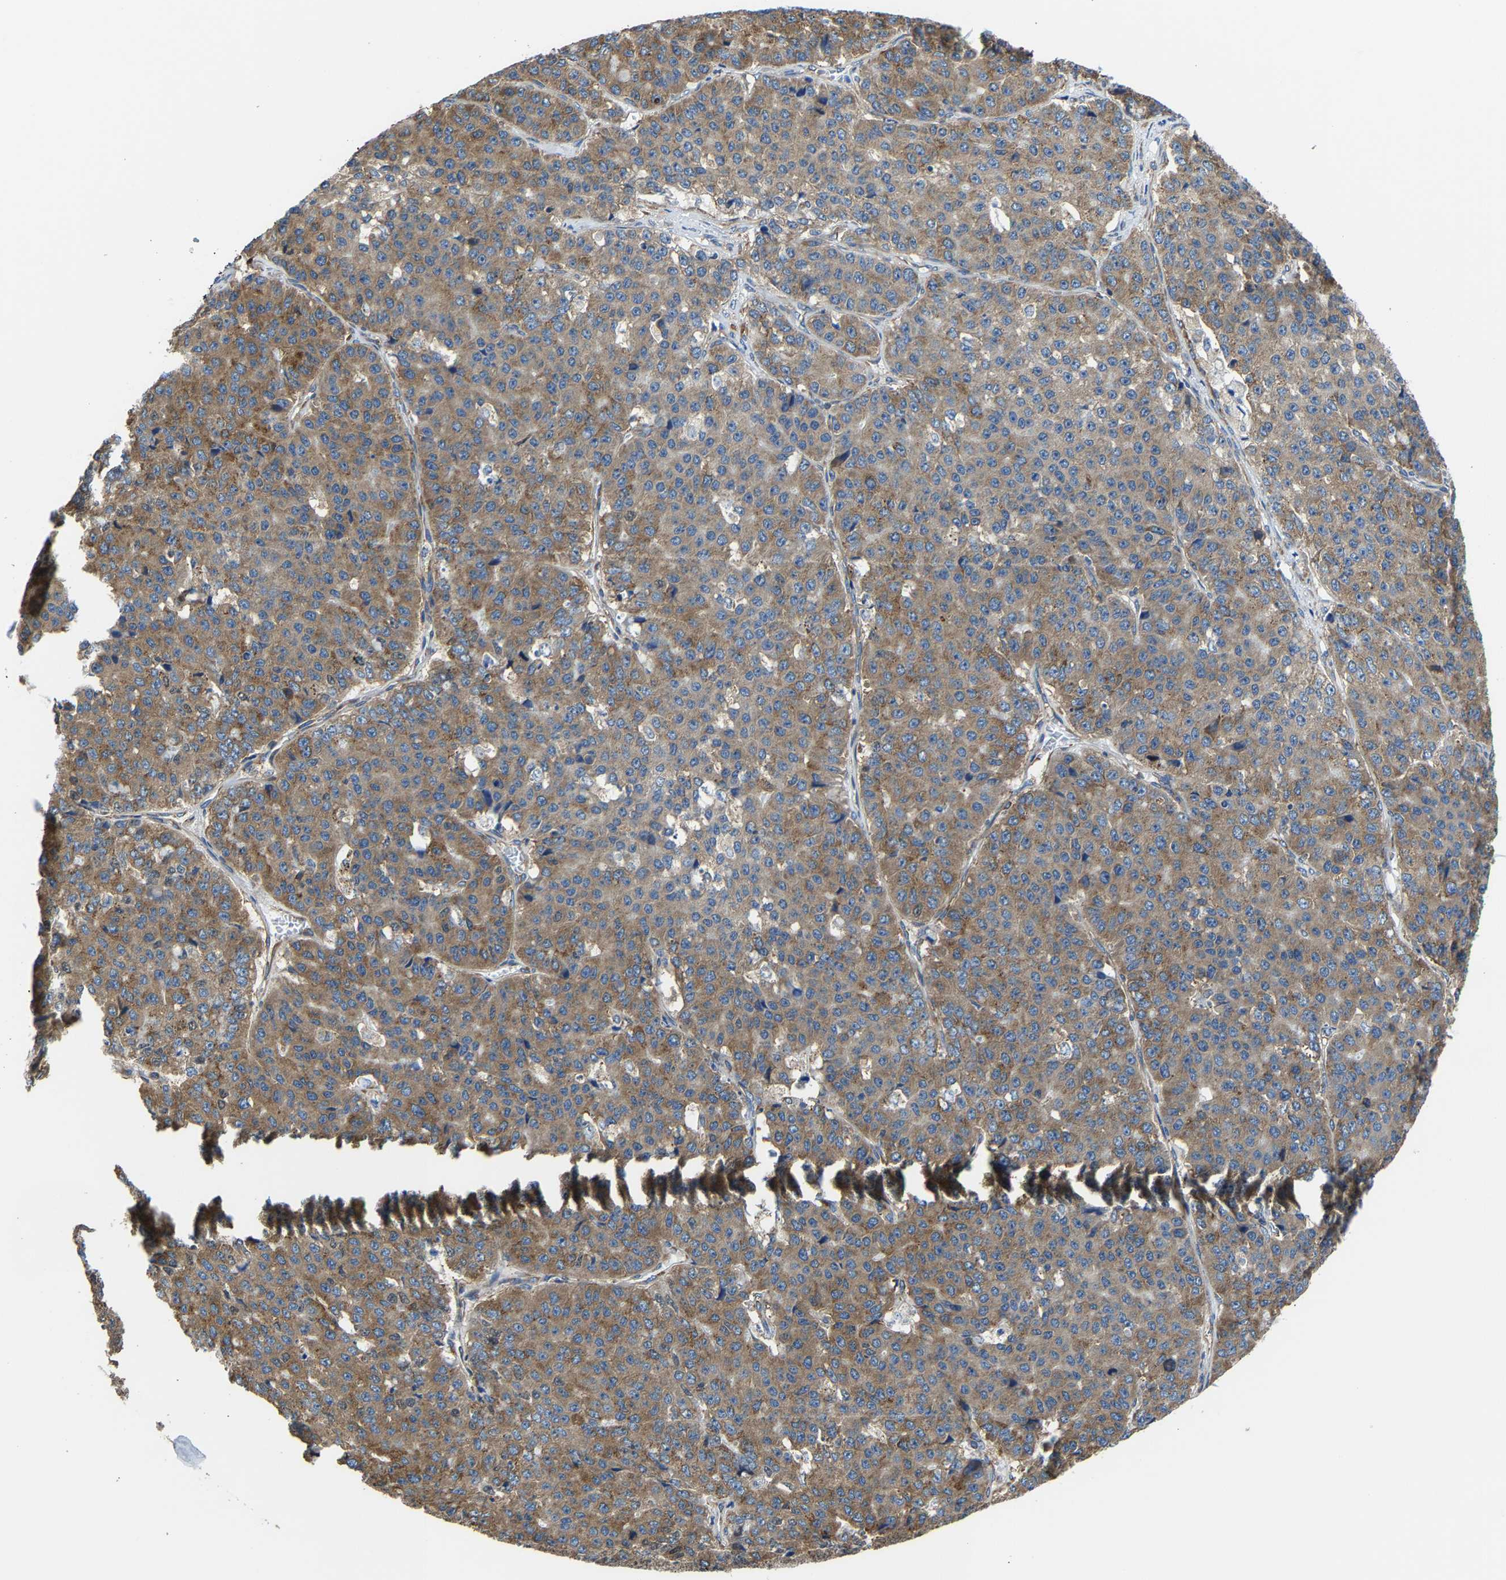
{"staining": {"intensity": "strong", "quantity": ">75%", "location": "cytoplasmic/membranous"}, "tissue": "pancreatic cancer", "cell_type": "Tumor cells", "image_type": "cancer", "snomed": [{"axis": "morphology", "description": "Adenocarcinoma, NOS"}, {"axis": "topography", "description": "Pancreas"}], "caption": "Protein staining of pancreatic cancer (adenocarcinoma) tissue displays strong cytoplasmic/membranous positivity in approximately >75% of tumor cells.", "gene": "G3BP2", "patient": {"sex": "male", "age": 50}}